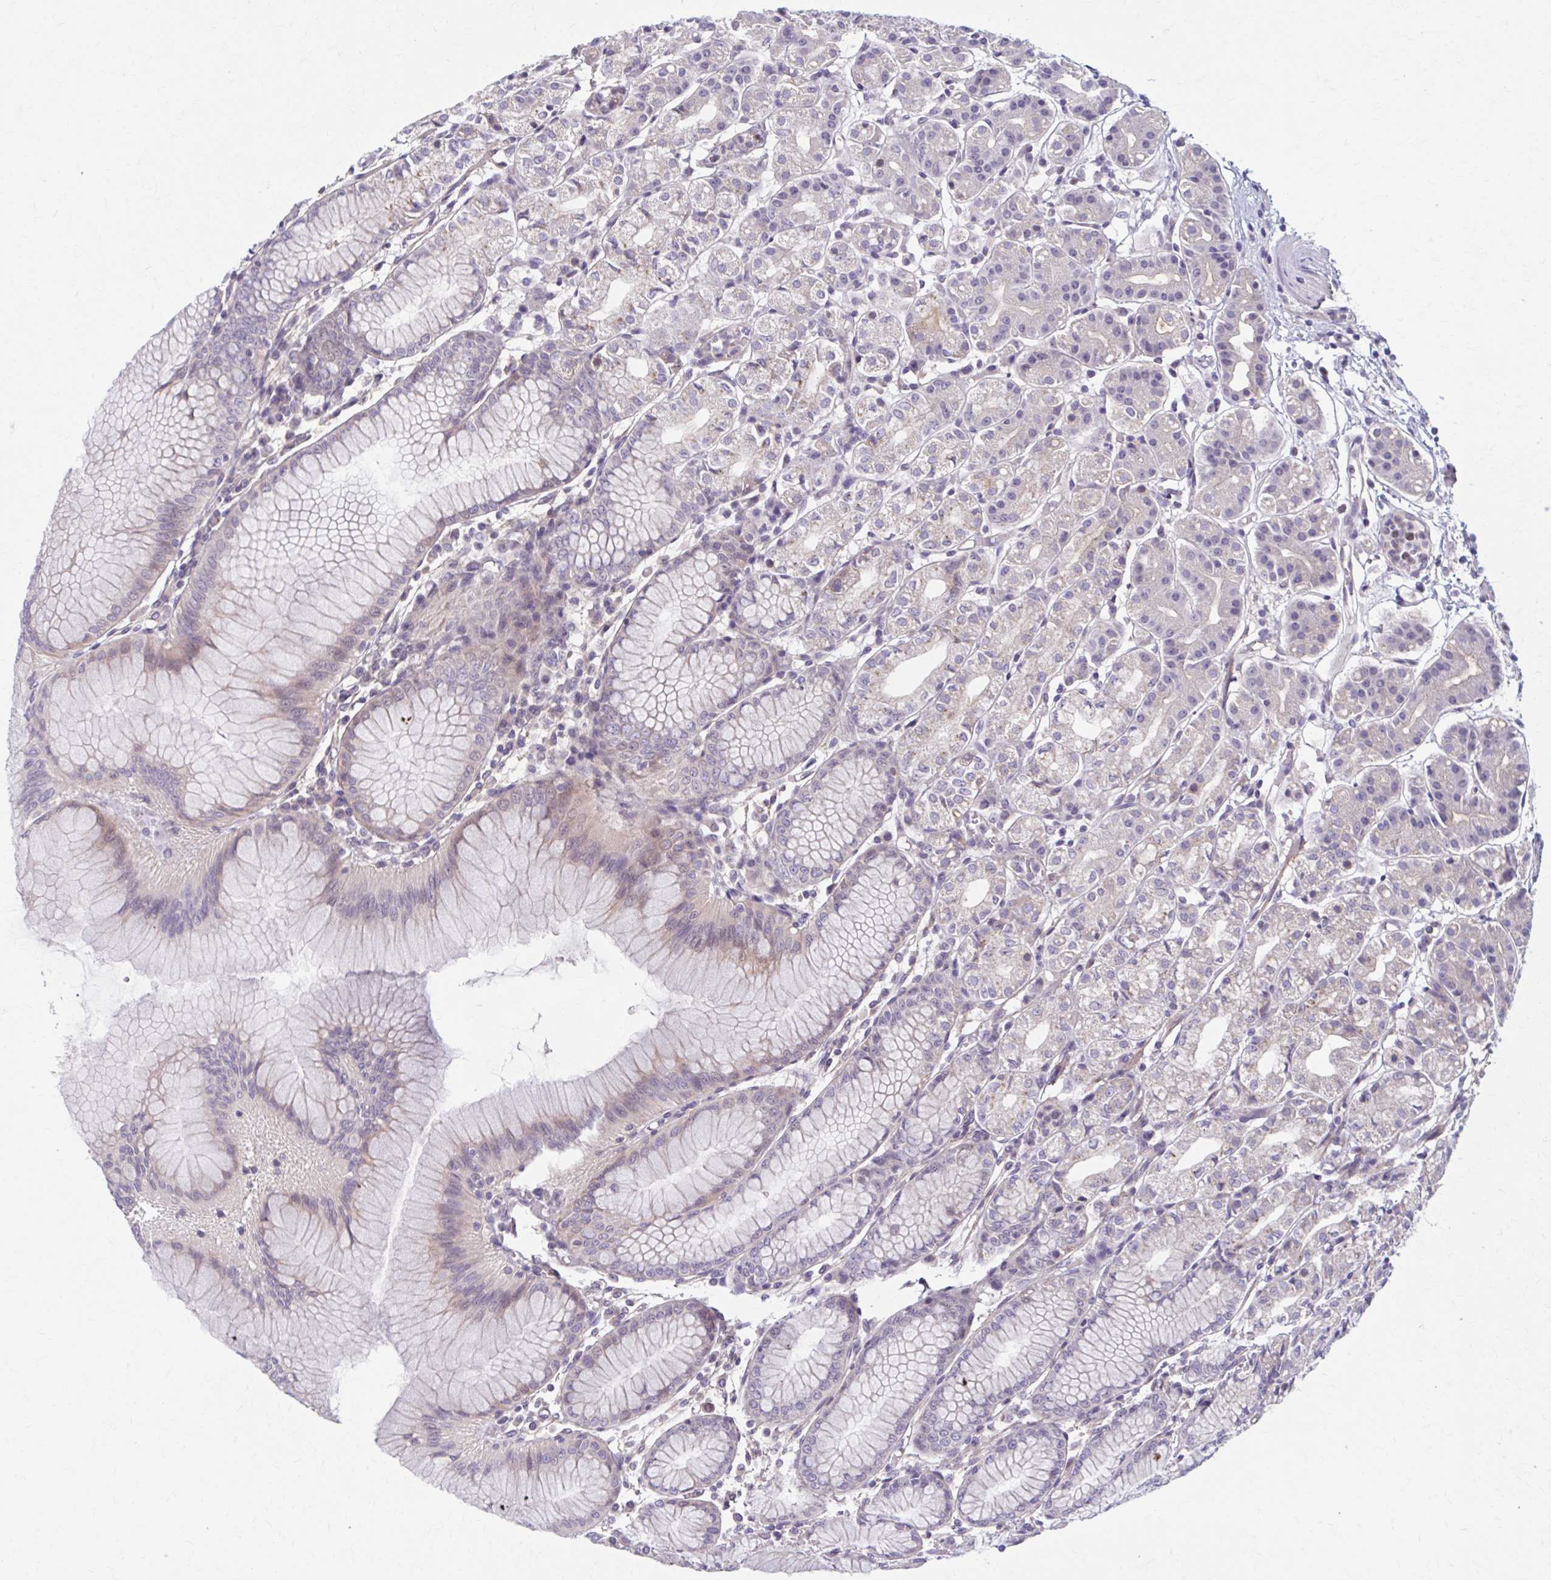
{"staining": {"intensity": "moderate", "quantity": "<25%", "location": "cytoplasmic/membranous,nuclear"}, "tissue": "stomach", "cell_type": "Glandular cells", "image_type": "normal", "snomed": [{"axis": "morphology", "description": "Normal tissue, NOS"}, {"axis": "topography", "description": "Stomach"}], "caption": "Brown immunohistochemical staining in normal human stomach demonstrates moderate cytoplasmic/membranous,nuclear staining in about <25% of glandular cells. The protein is stained brown, and the nuclei are stained in blue (DAB IHC with brightfield microscopy, high magnification).", "gene": "CHST3", "patient": {"sex": "female", "age": 57}}